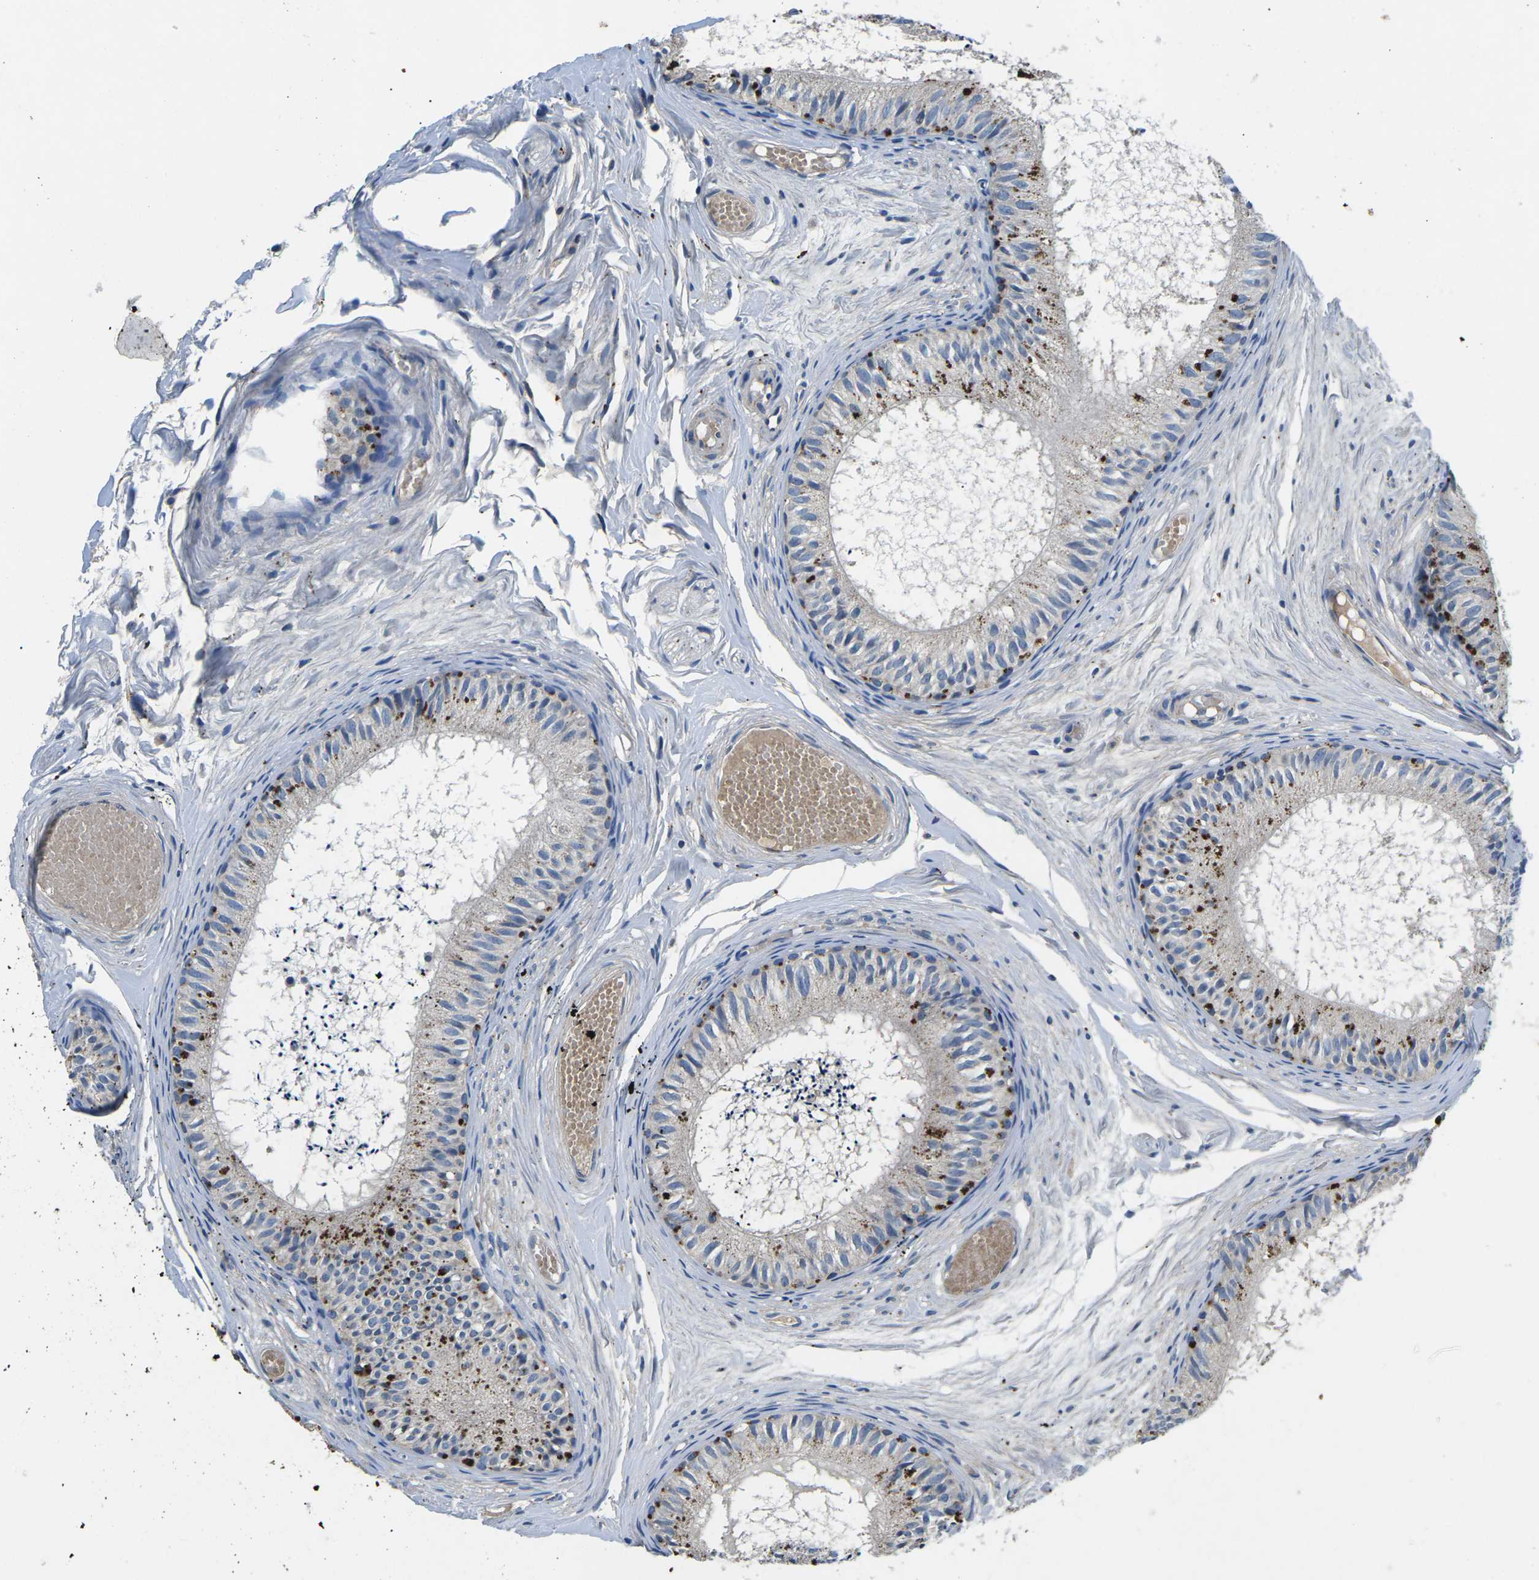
{"staining": {"intensity": "strong", "quantity": "<25%", "location": "cytoplasmic/membranous"}, "tissue": "epididymis", "cell_type": "Glandular cells", "image_type": "normal", "snomed": [{"axis": "morphology", "description": "Normal tissue, NOS"}, {"axis": "topography", "description": "Epididymis"}], "caption": "IHC image of unremarkable epididymis: human epididymis stained using immunohistochemistry exhibits medium levels of strong protein expression localized specifically in the cytoplasmic/membranous of glandular cells, appearing as a cytoplasmic/membranous brown color.", "gene": "PDCD6IP", "patient": {"sex": "male", "age": 46}}